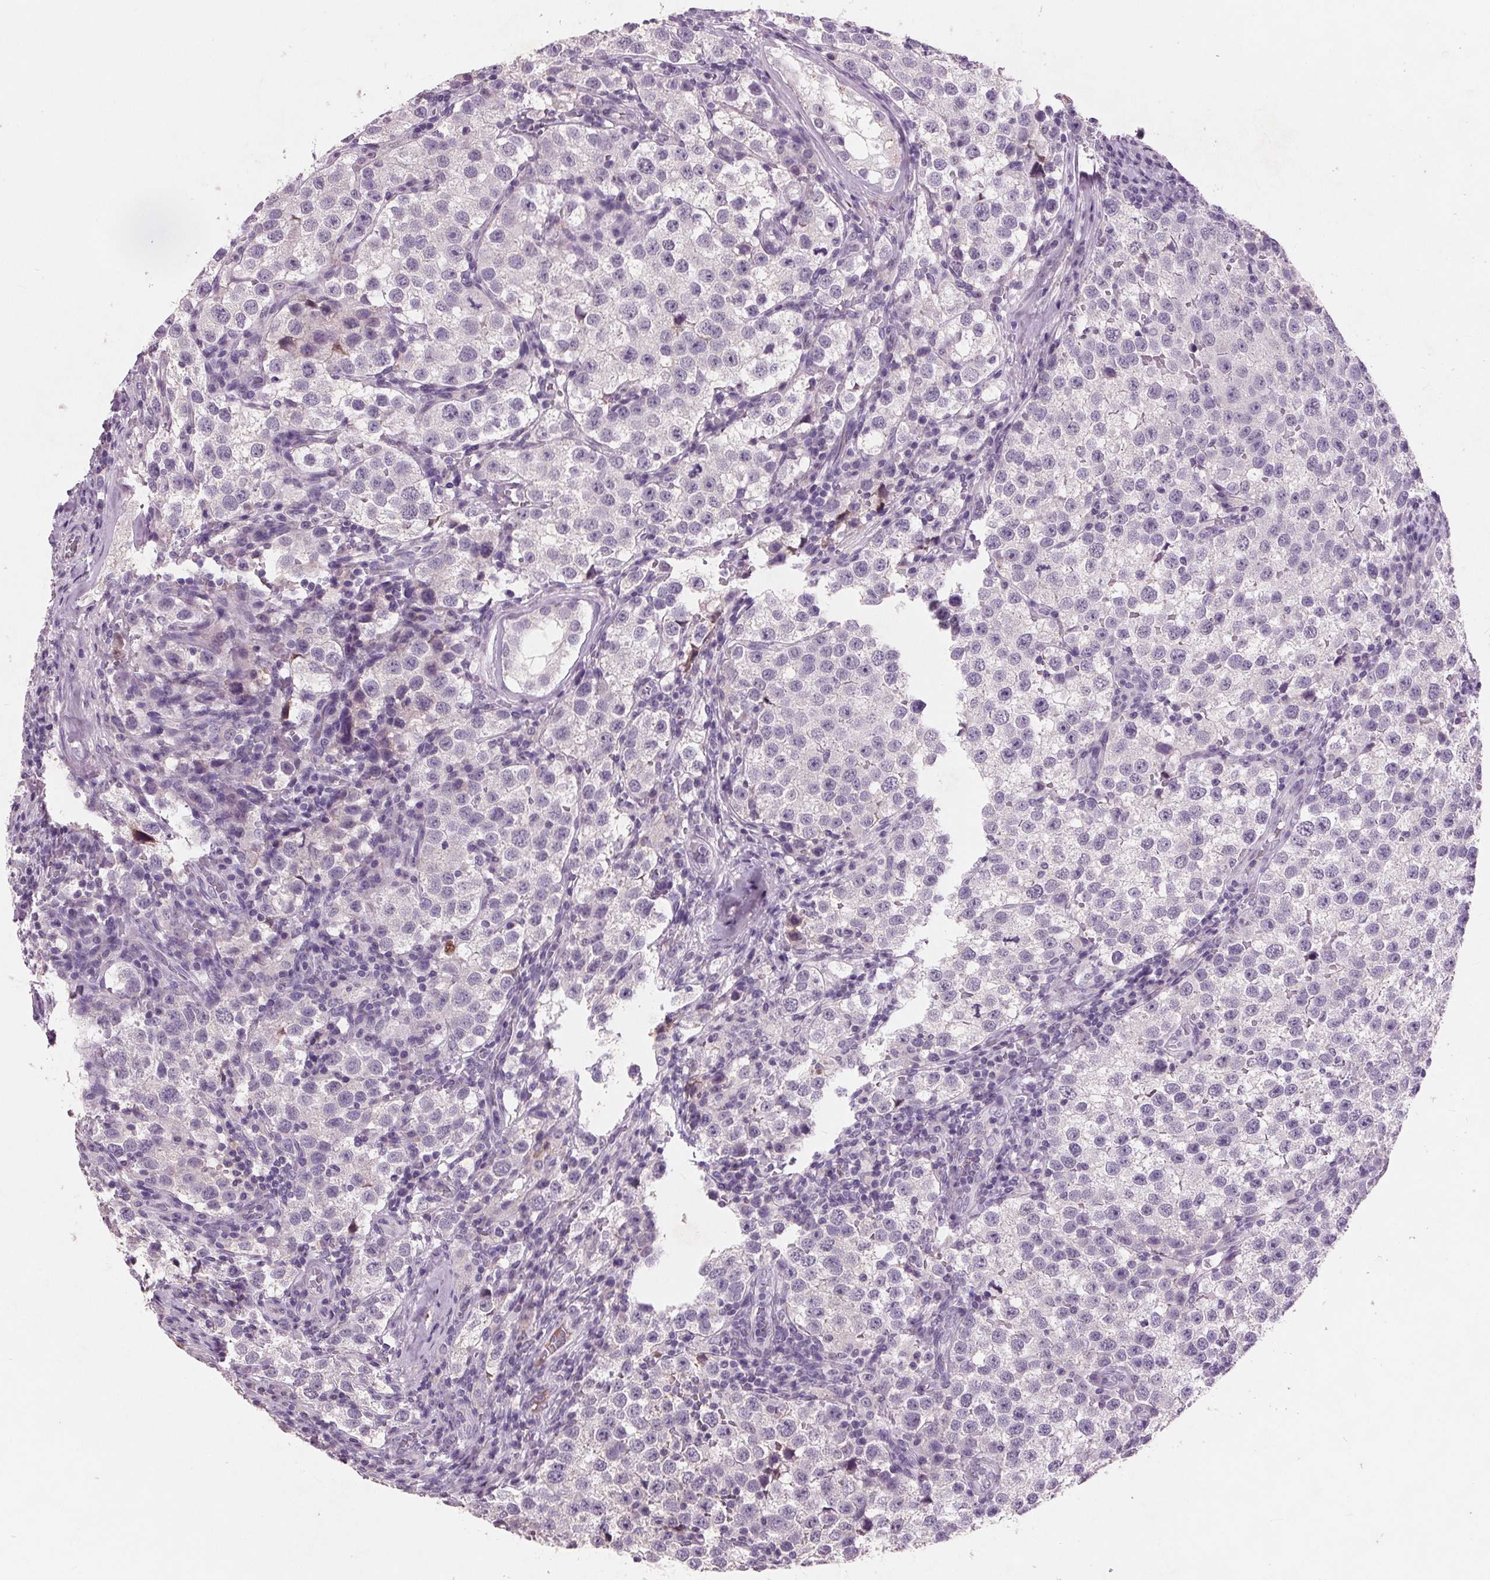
{"staining": {"intensity": "negative", "quantity": "none", "location": "none"}, "tissue": "testis cancer", "cell_type": "Tumor cells", "image_type": "cancer", "snomed": [{"axis": "morphology", "description": "Seminoma, NOS"}, {"axis": "topography", "description": "Testis"}], "caption": "Tumor cells show no significant staining in testis cancer. (DAB (3,3'-diaminobenzidine) IHC, high magnification).", "gene": "C6", "patient": {"sex": "male", "age": 37}}